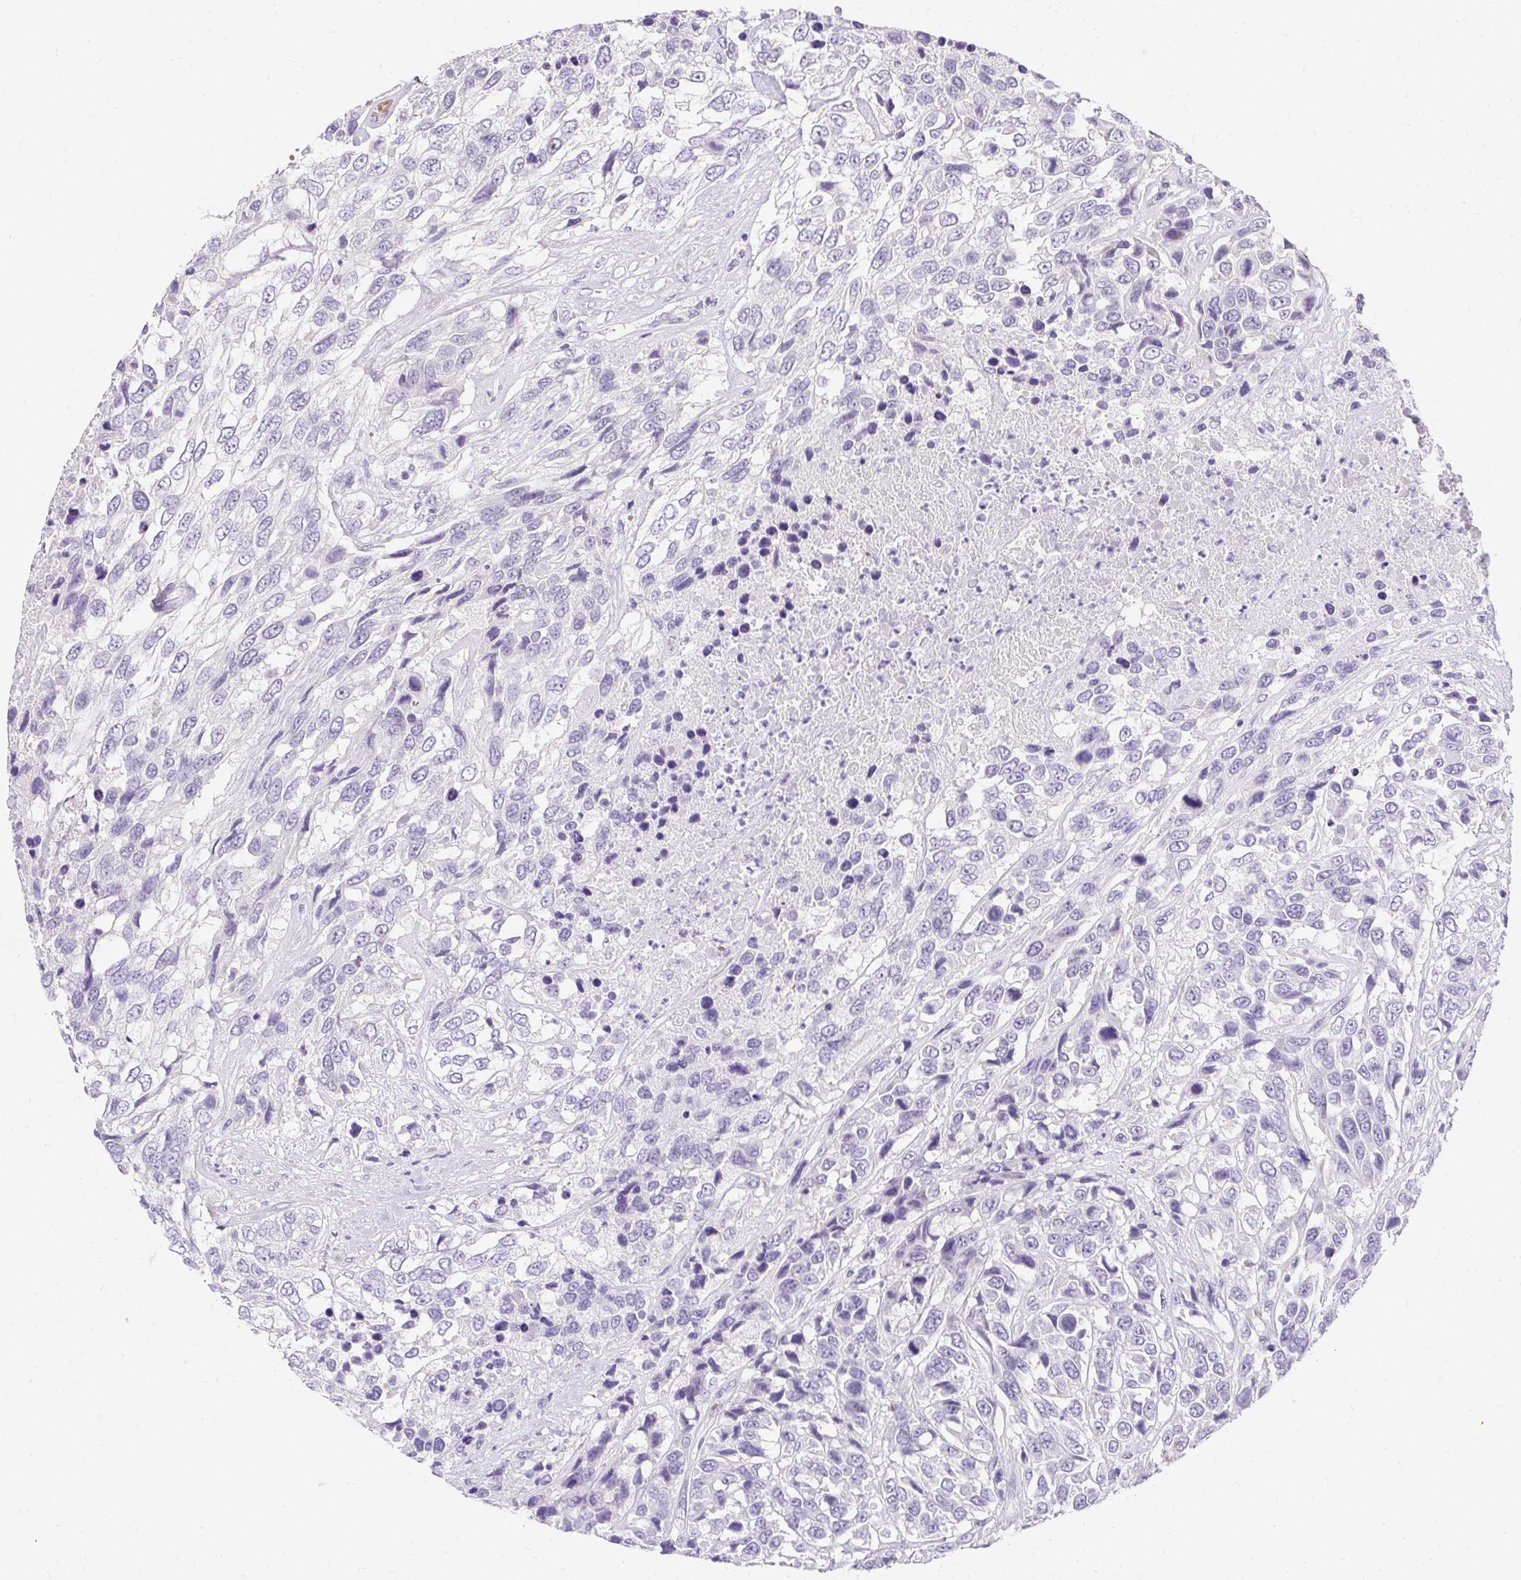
{"staining": {"intensity": "negative", "quantity": "none", "location": "none"}, "tissue": "urothelial cancer", "cell_type": "Tumor cells", "image_type": "cancer", "snomed": [{"axis": "morphology", "description": "Urothelial carcinoma, High grade"}, {"axis": "topography", "description": "Urinary bladder"}], "caption": "Immunohistochemical staining of urothelial carcinoma (high-grade) displays no significant positivity in tumor cells.", "gene": "DTX4", "patient": {"sex": "female", "age": 70}}